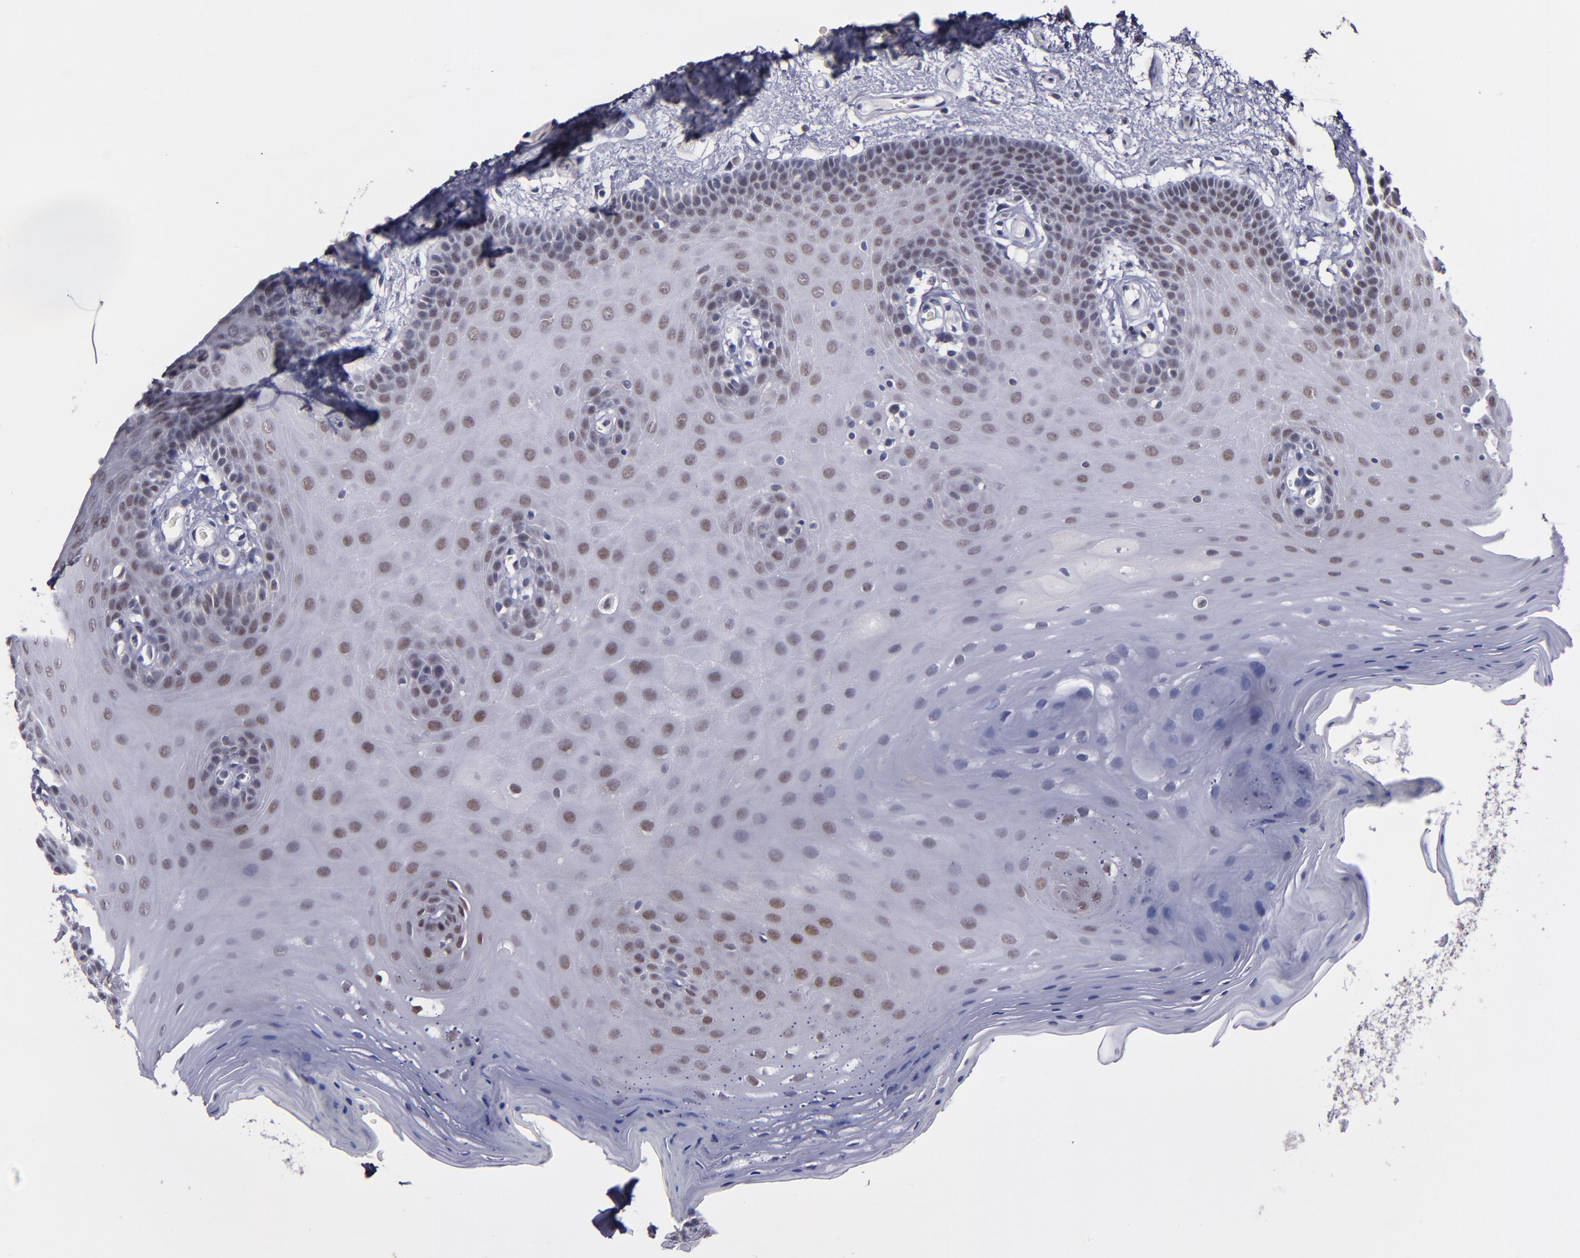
{"staining": {"intensity": "weak", "quantity": "25%-75%", "location": "nuclear"}, "tissue": "oral mucosa", "cell_type": "Squamous epithelial cells", "image_type": "normal", "snomed": [{"axis": "morphology", "description": "Normal tissue, NOS"}, {"axis": "morphology", "description": "Squamous cell carcinoma, NOS"}, {"axis": "topography", "description": "Skeletal muscle"}, {"axis": "topography", "description": "Oral tissue"}, {"axis": "topography", "description": "Head-Neck"}], "caption": "Immunohistochemistry micrograph of benign human oral mucosa stained for a protein (brown), which exhibits low levels of weak nuclear staining in approximately 25%-75% of squamous epithelial cells.", "gene": "OTUB2", "patient": {"sex": "male", "age": 71}}